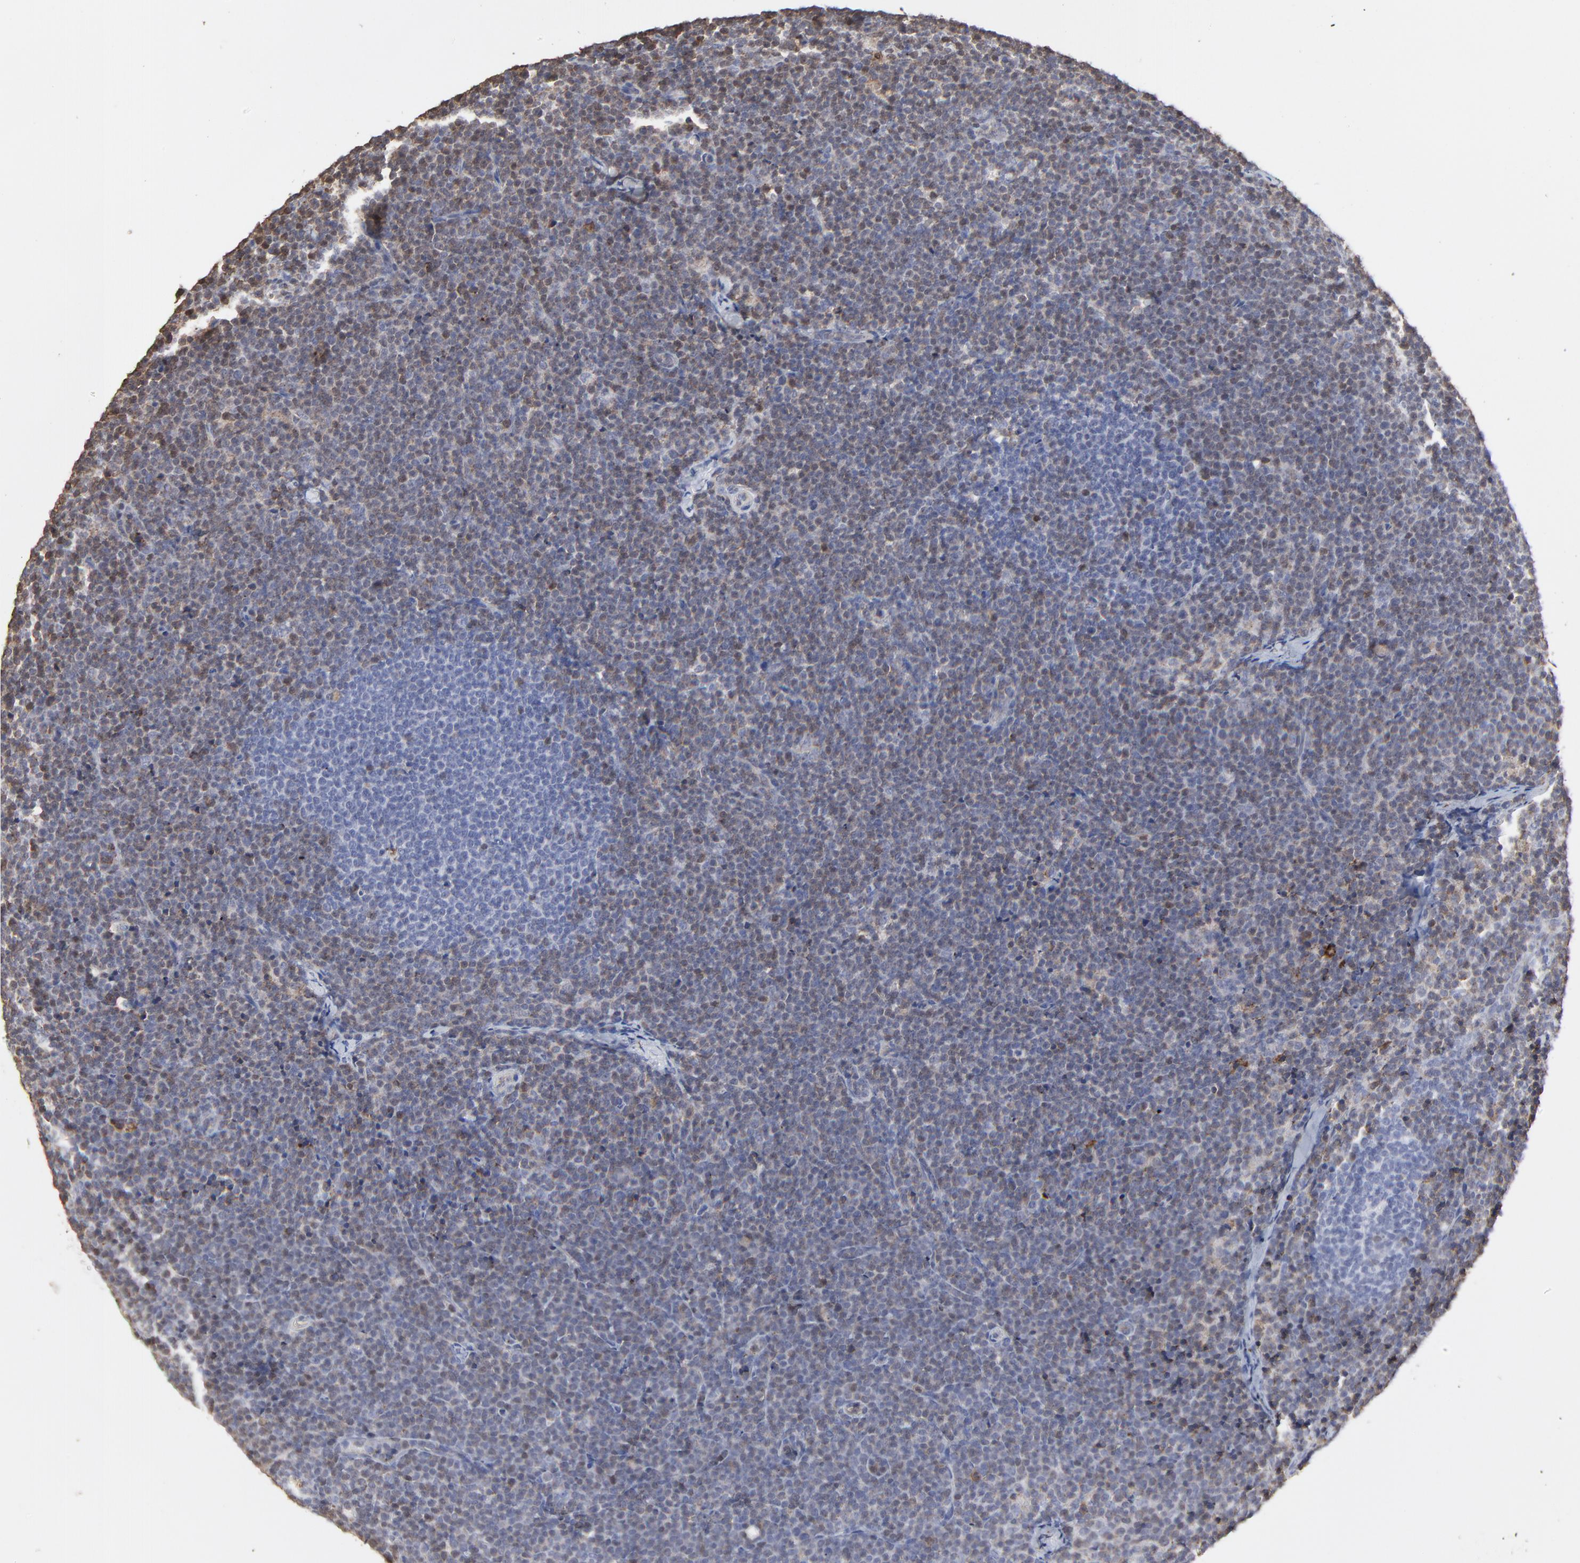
{"staining": {"intensity": "weak", "quantity": "25%-75%", "location": "nuclear"}, "tissue": "lymphoma", "cell_type": "Tumor cells", "image_type": "cancer", "snomed": [{"axis": "morphology", "description": "Malignant lymphoma, non-Hodgkin's type, High grade"}, {"axis": "topography", "description": "Lymph node"}], "caption": "Protein staining exhibits weak nuclear expression in approximately 25%-75% of tumor cells in high-grade malignant lymphoma, non-Hodgkin's type.", "gene": "SLC6A14", "patient": {"sex": "female", "age": 58}}